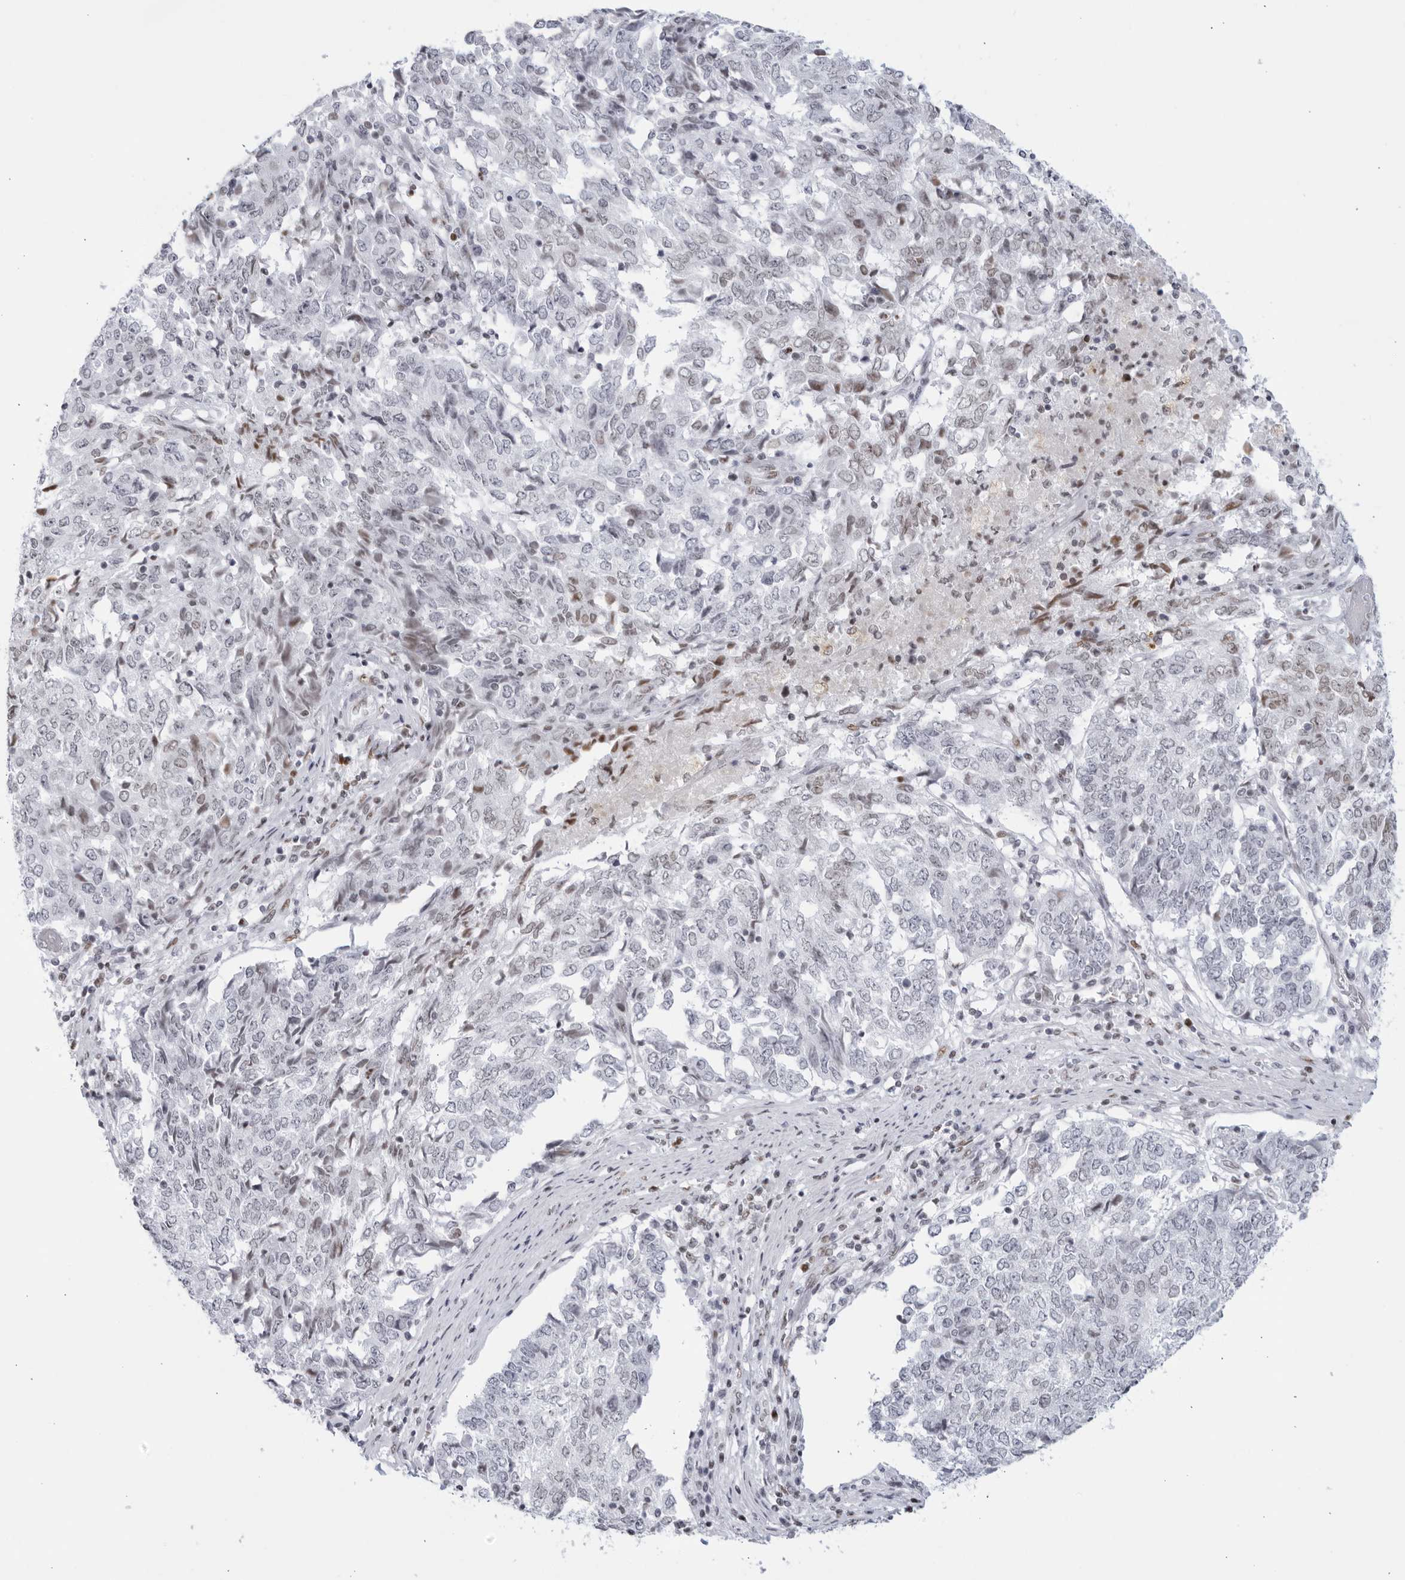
{"staining": {"intensity": "moderate", "quantity": "25%-75%", "location": "nuclear"}, "tissue": "endometrial cancer", "cell_type": "Tumor cells", "image_type": "cancer", "snomed": [{"axis": "morphology", "description": "Adenocarcinoma, NOS"}, {"axis": "topography", "description": "Endometrium"}], "caption": "Endometrial adenocarcinoma tissue exhibits moderate nuclear expression in about 25%-75% of tumor cells", "gene": "HP1BP3", "patient": {"sex": "female", "age": 80}}